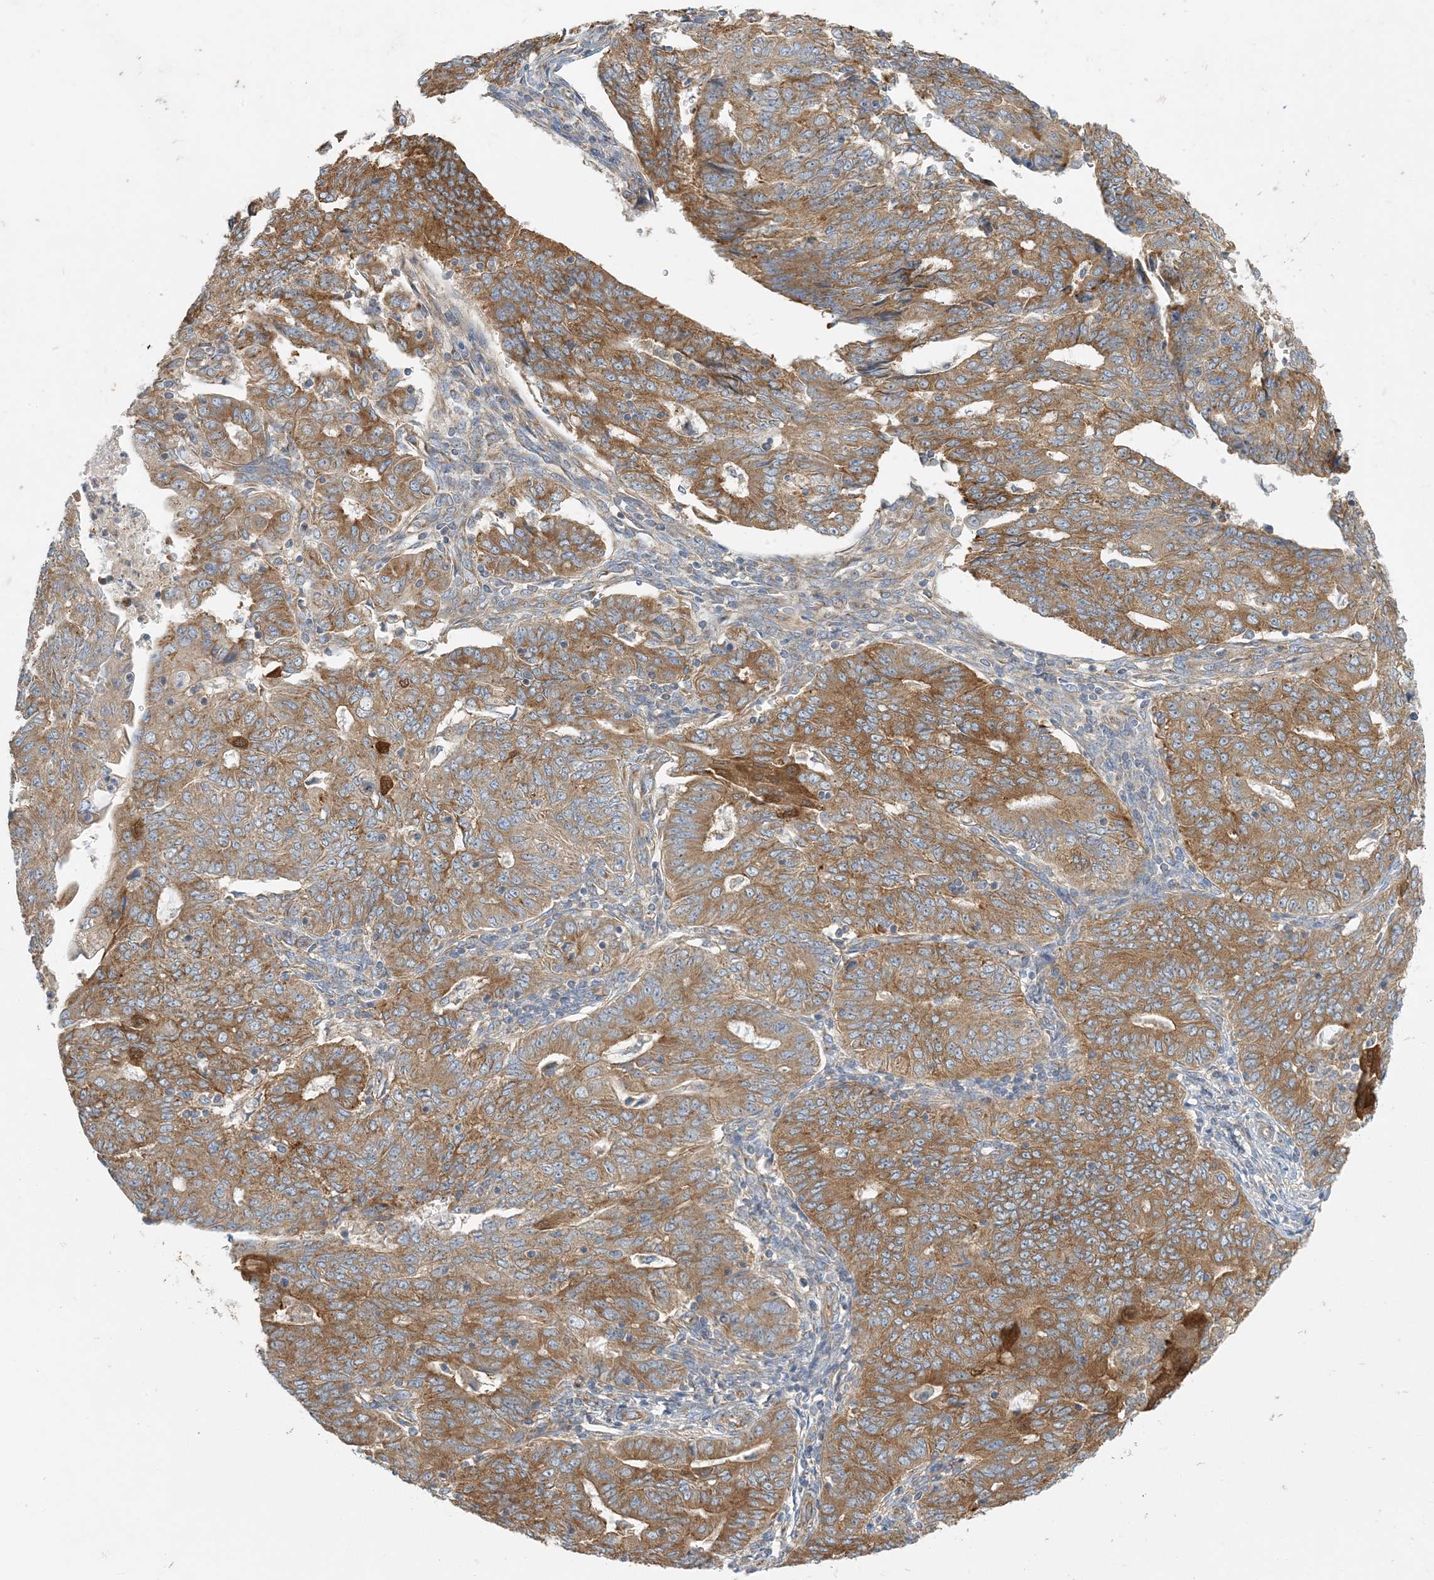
{"staining": {"intensity": "moderate", "quantity": ">75%", "location": "cytoplasmic/membranous"}, "tissue": "endometrial cancer", "cell_type": "Tumor cells", "image_type": "cancer", "snomed": [{"axis": "morphology", "description": "Adenocarcinoma, NOS"}, {"axis": "topography", "description": "Endometrium"}], "caption": "Immunohistochemistry (IHC) micrograph of human endometrial cancer stained for a protein (brown), which displays medium levels of moderate cytoplasmic/membranous staining in approximately >75% of tumor cells.", "gene": "SIDT1", "patient": {"sex": "female", "age": 32}}